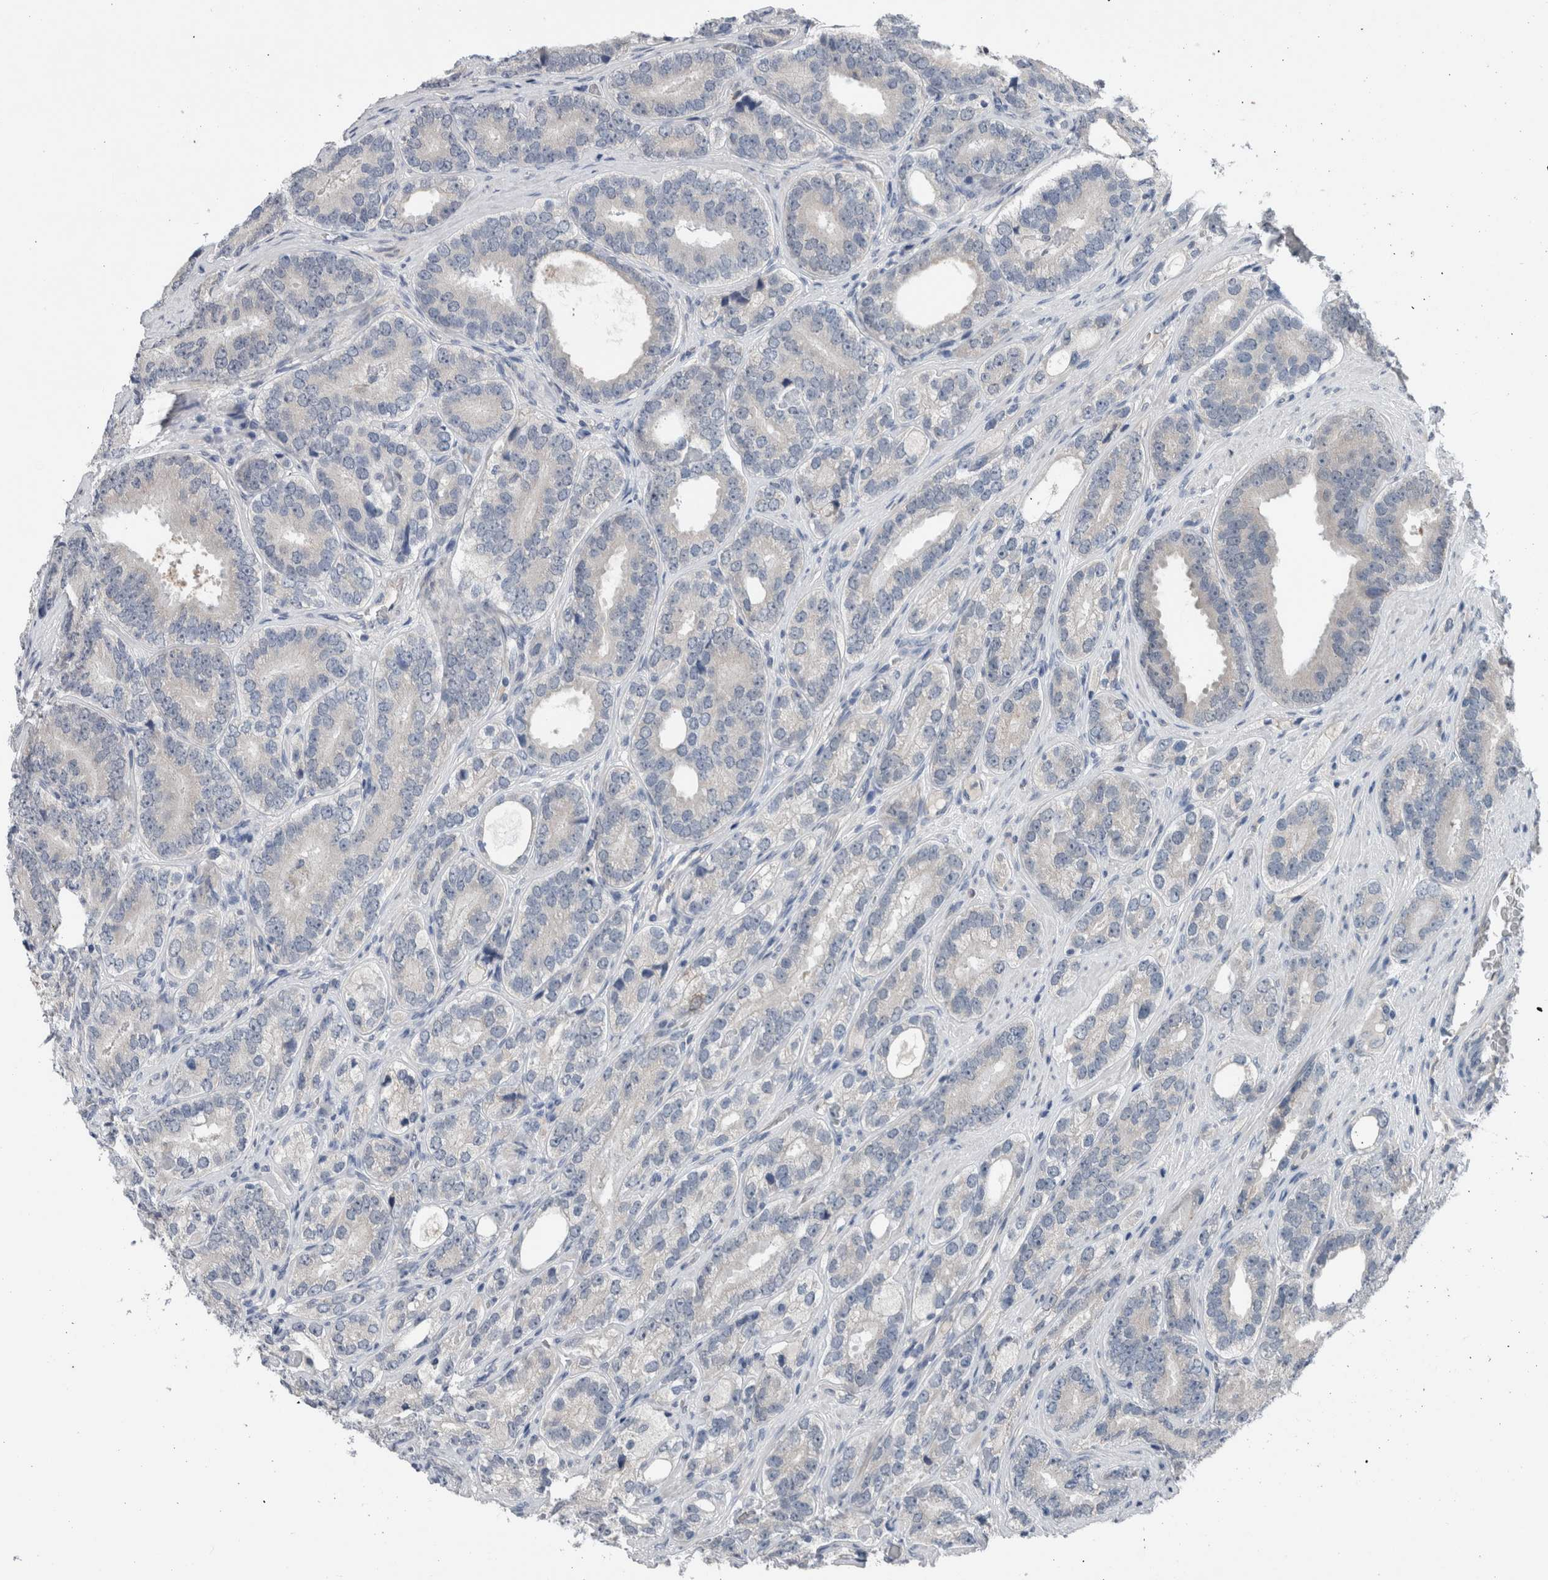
{"staining": {"intensity": "negative", "quantity": "none", "location": "none"}, "tissue": "prostate cancer", "cell_type": "Tumor cells", "image_type": "cancer", "snomed": [{"axis": "morphology", "description": "Adenocarcinoma, High grade"}, {"axis": "topography", "description": "Prostate"}], "caption": "There is no significant staining in tumor cells of prostate high-grade adenocarcinoma.", "gene": "CRNN", "patient": {"sex": "male", "age": 56}}